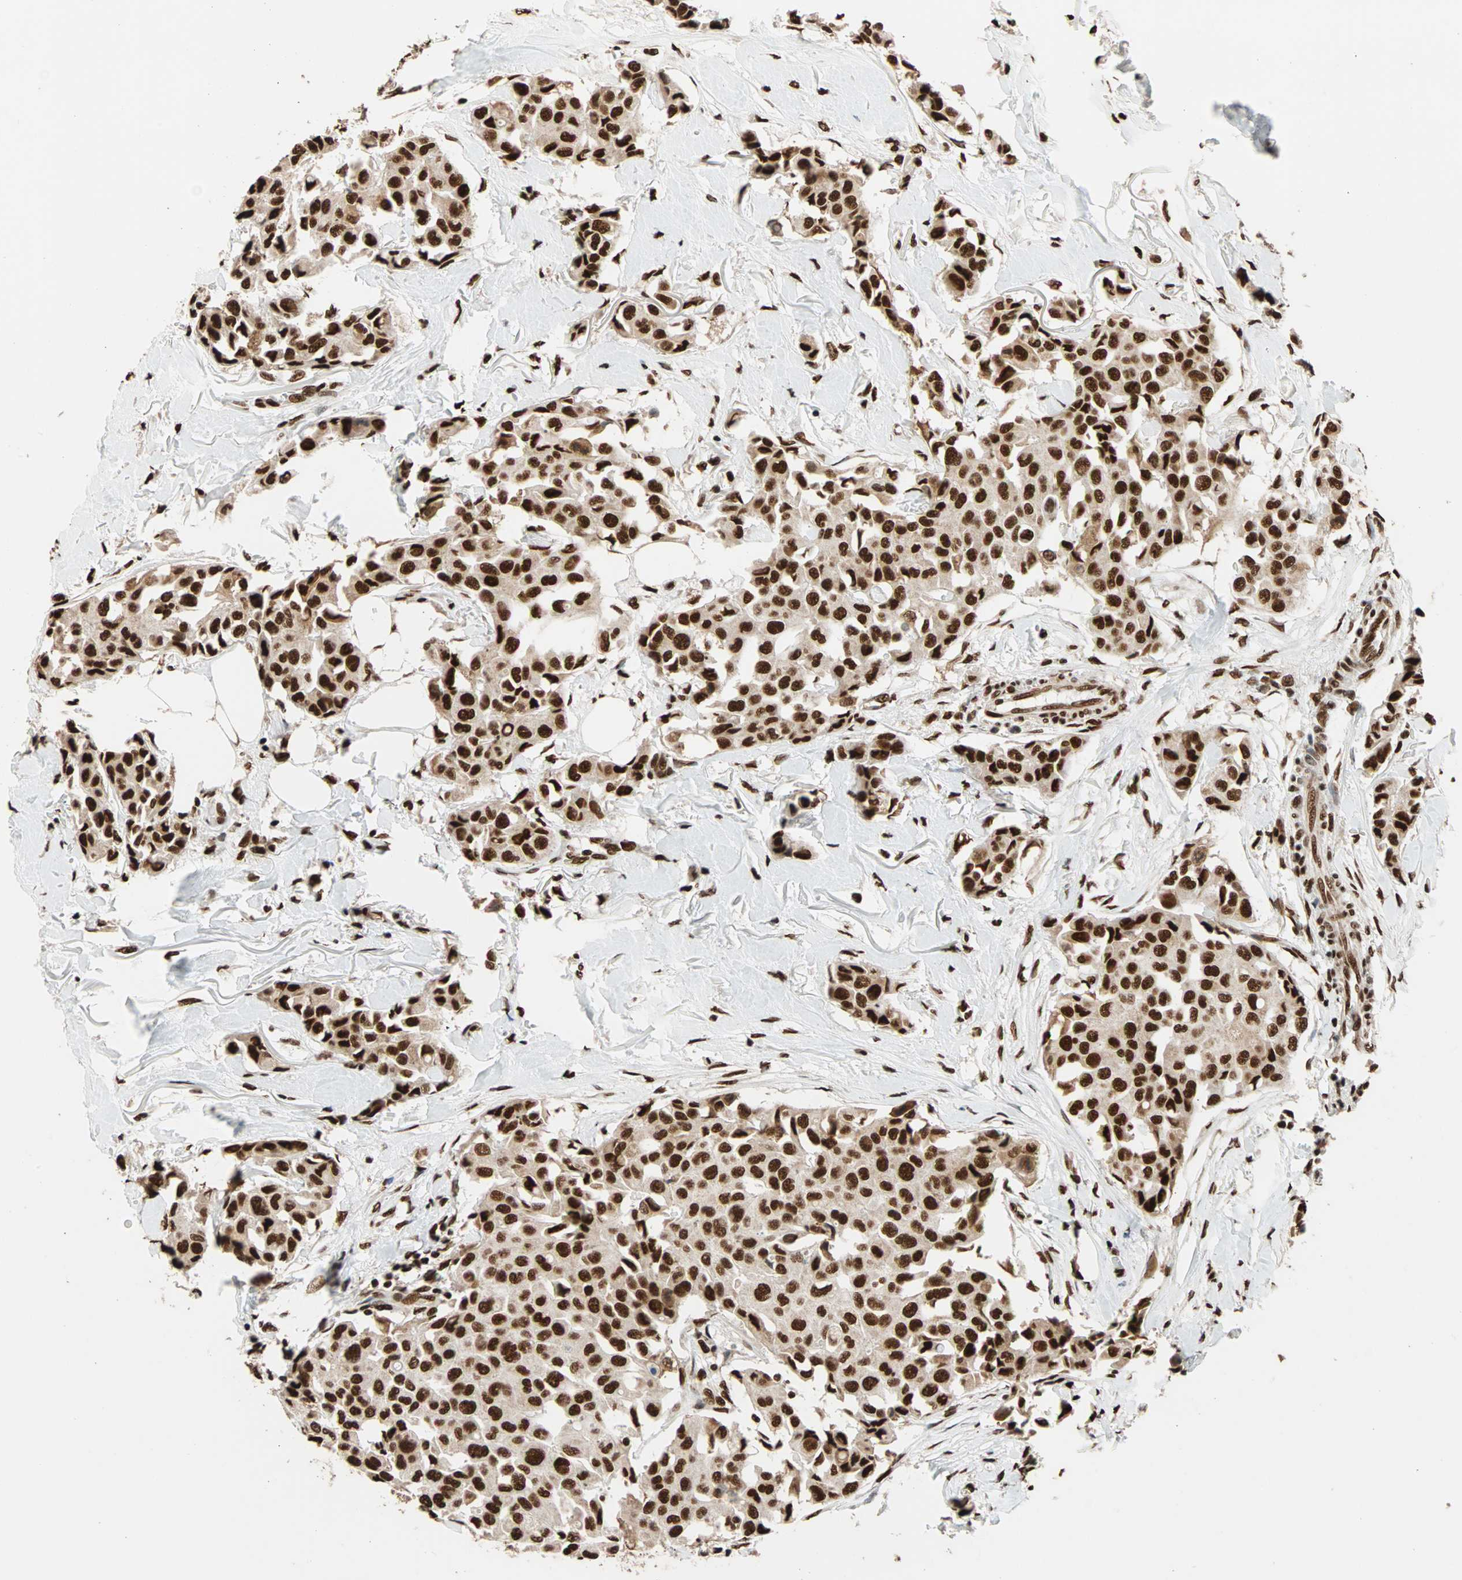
{"staining": {"intensity": "strong", "quantity": ">75%", "location": "nuclear"}, "tissue": "breast cancer", "cell_type": "Tumor cells", "image_type": "cancer", "snomed": [{"axis": "morphology", "description": "Duct carcinoma"}, {"axis": "topography", "description": "Breast"}], "caption": "Immunohistochemistry (IHC) micrograph of neoplastic tissue: breast intraductal carcinoma stained using immunohistochemistry (IHC) displays high levels of strong protein expression localized specifically in the nuclear of tumor cells, appearing as a nuclear brown color.", "gene": "ILF2", "patient": {"sex": "female", "age": 80}}